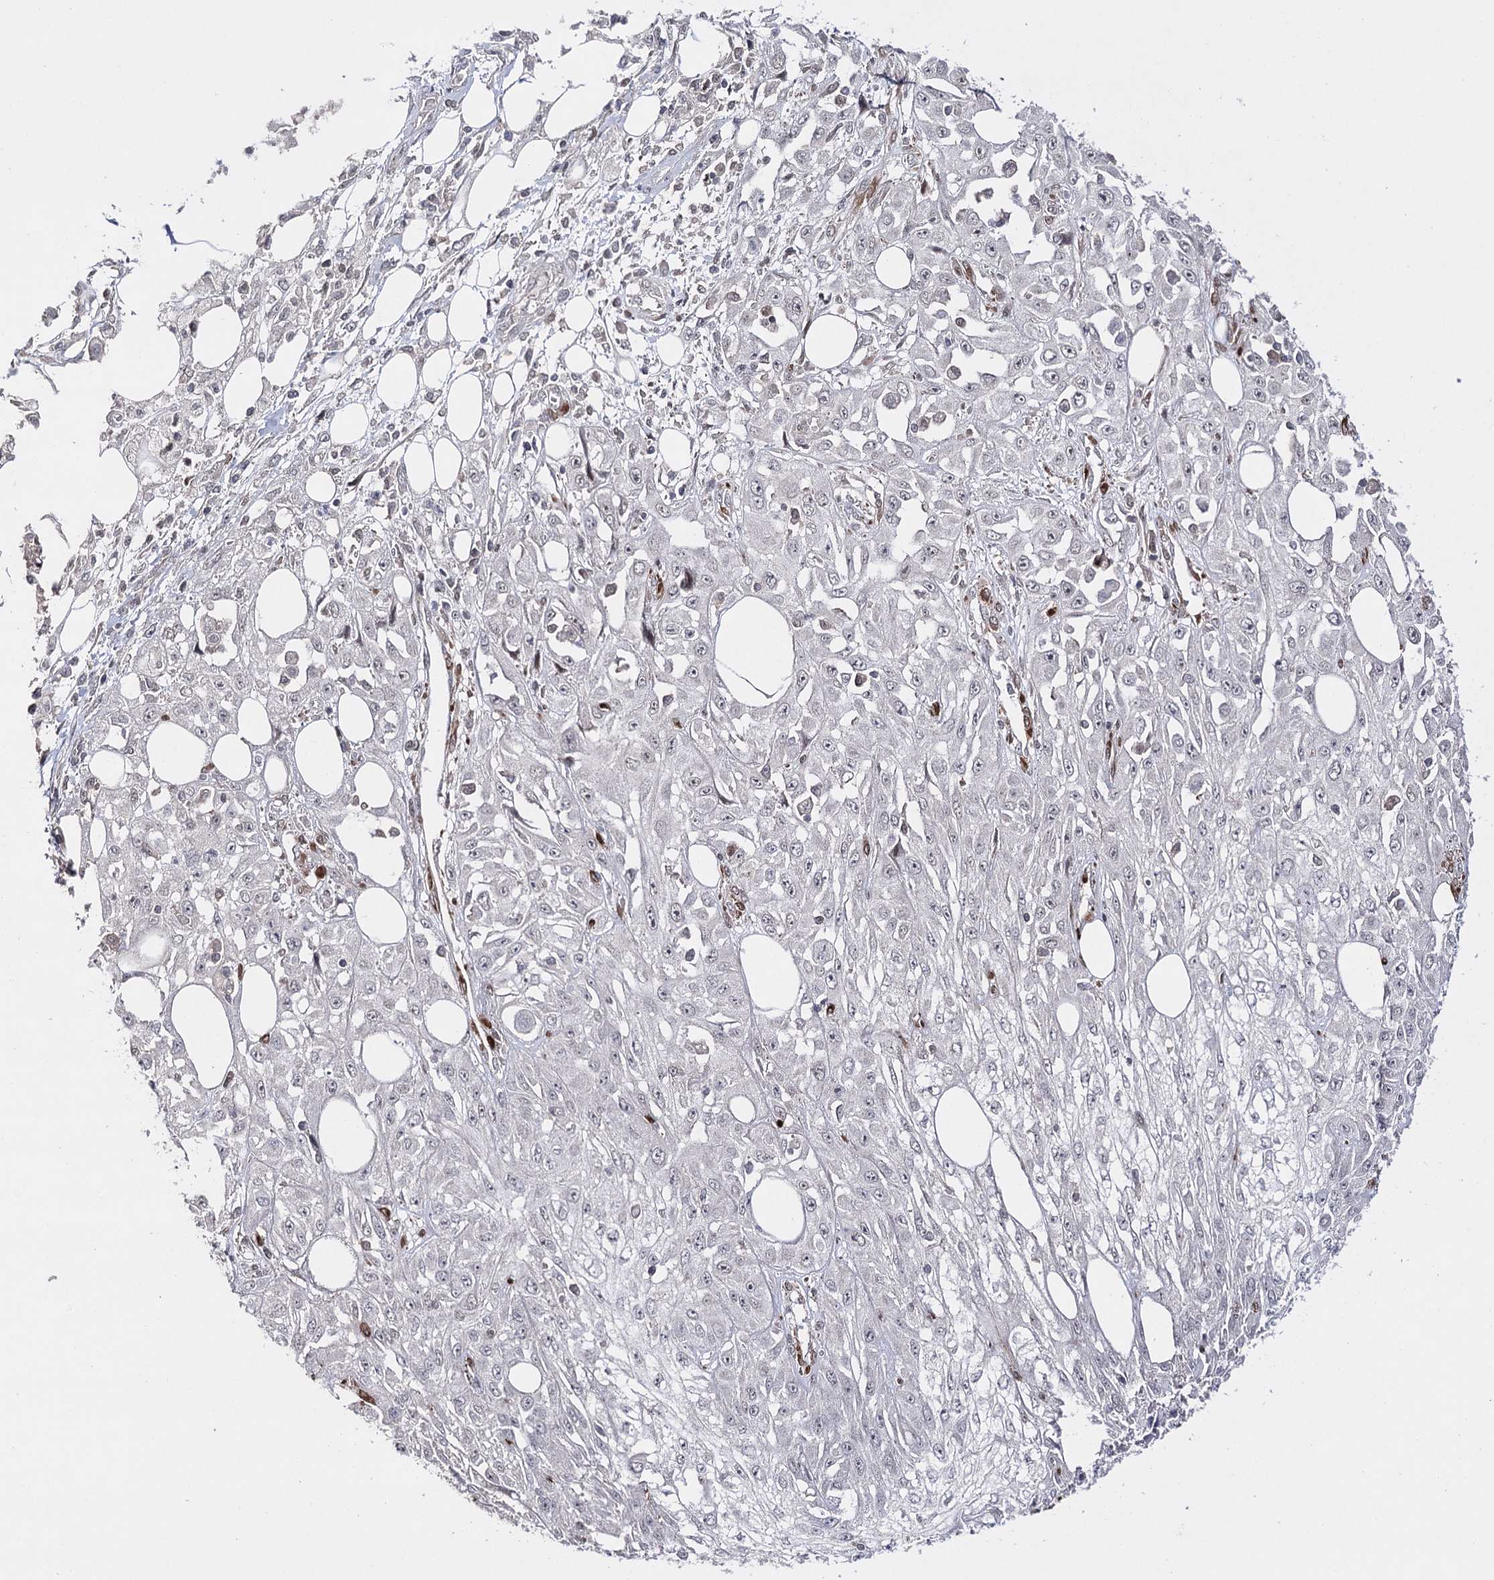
{"staining": {"intensity": "negative", "quantity": "none", "location": "none"}, "tissue": "skin cancer", "cell_type": "Tumor cells", "image_type": "cancer", "snomed": [{"axis": "morphology", "description": "Squamous cell carcinoma, NOS"}, {"axis": "morphology", "description": "Squamous cell carcinoma, metastatic, NOS"}, {"axis": "topography", "description": "Skin"}, {"axis": "topography", "description": "Lymph node"}], "caption": "Tumor cells show no significant protein expression in skin metastatic squamous cell carcinoma. Nuclei are stained in blue.", "gene": "HSD11B2", "patient": {"sex": "male", "age": 75}}